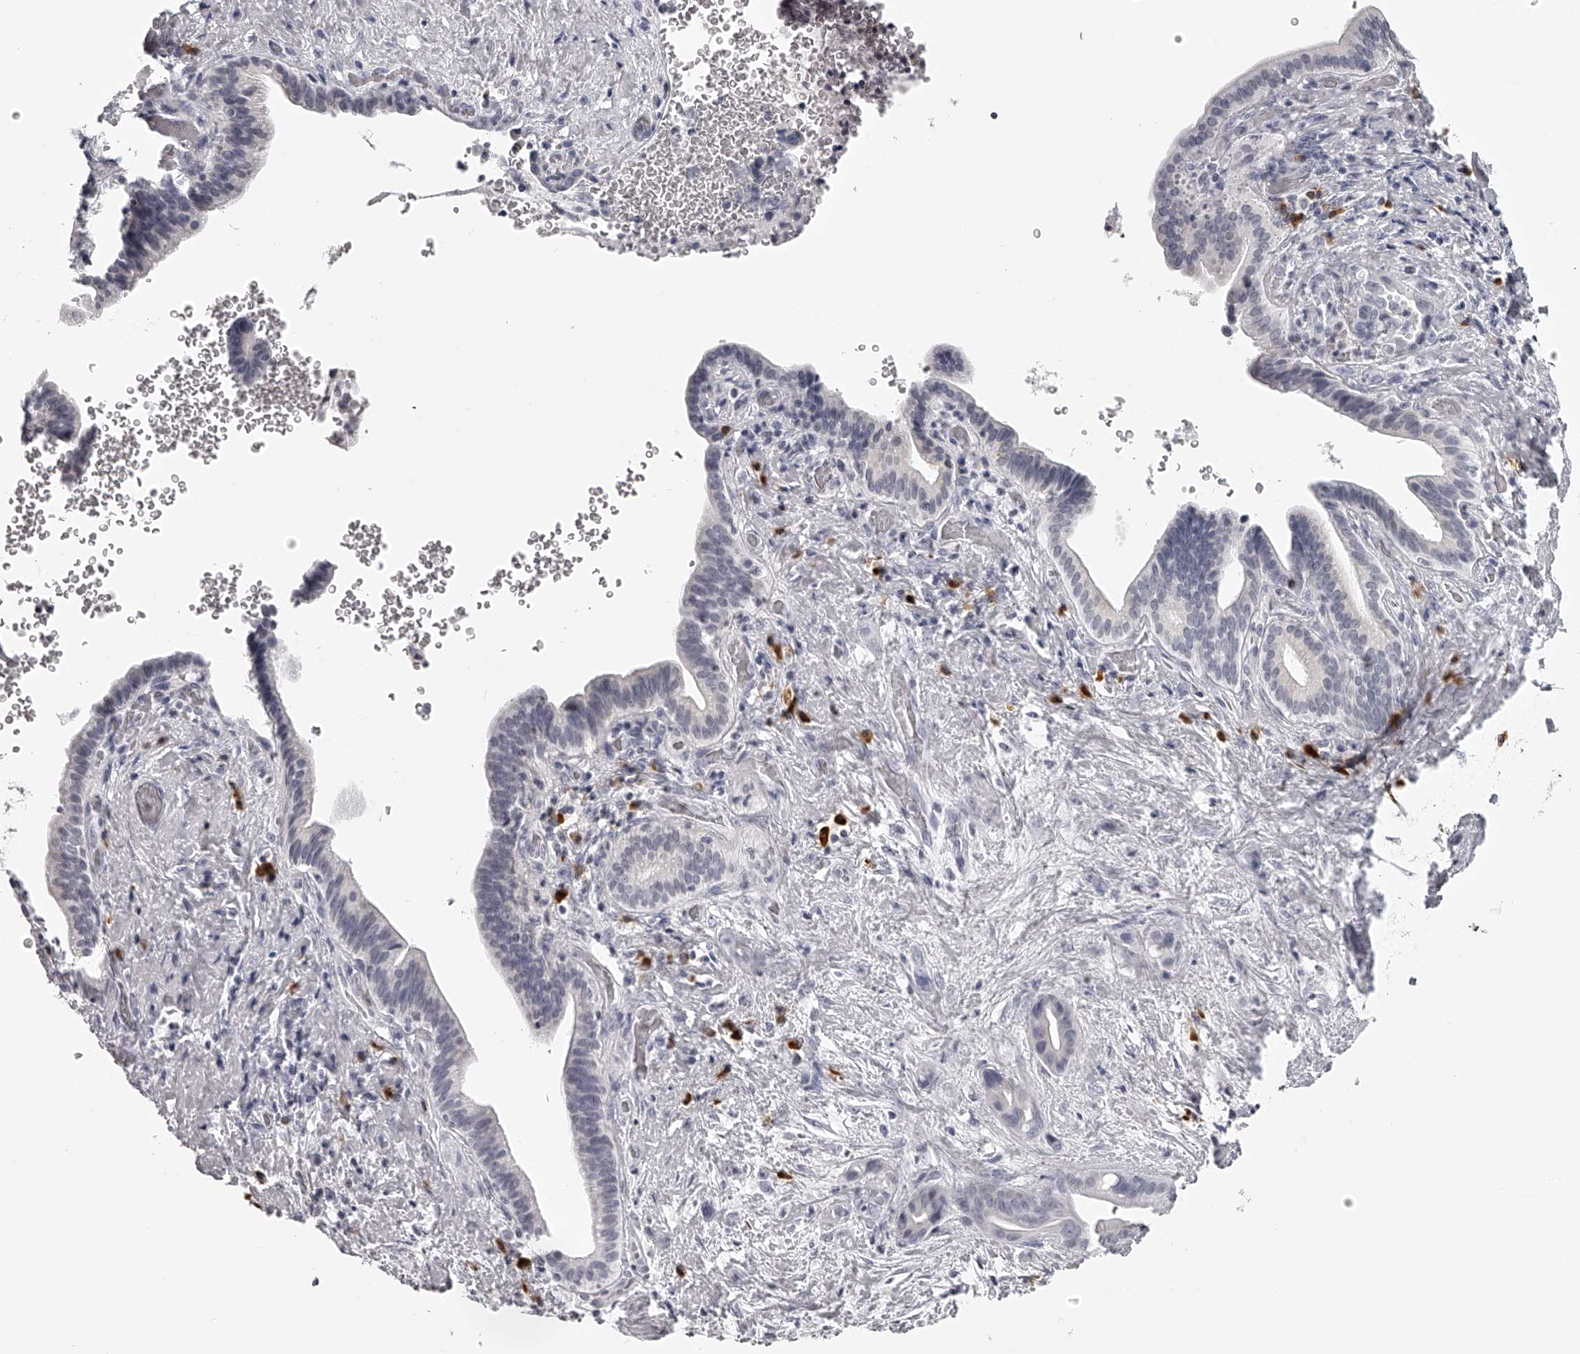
{"staining": {"intensity": "negative", "quantity": "none", "location": "none"}, "tissue": "liver cancer", "cell_type": "Tumor cells", "image_type": "cancer", "snomed": [{"axis": "morphology", "description": "Cholangiocarcinoma"}, {"axis": "topography", "description": "Liver"}], "caption": "Protein analysis of liver cholangiocarcinoma displays no significant positivity in tumor cells.", "gene": "SEC11C", "patient": {"sex": "female", "age": 68}}